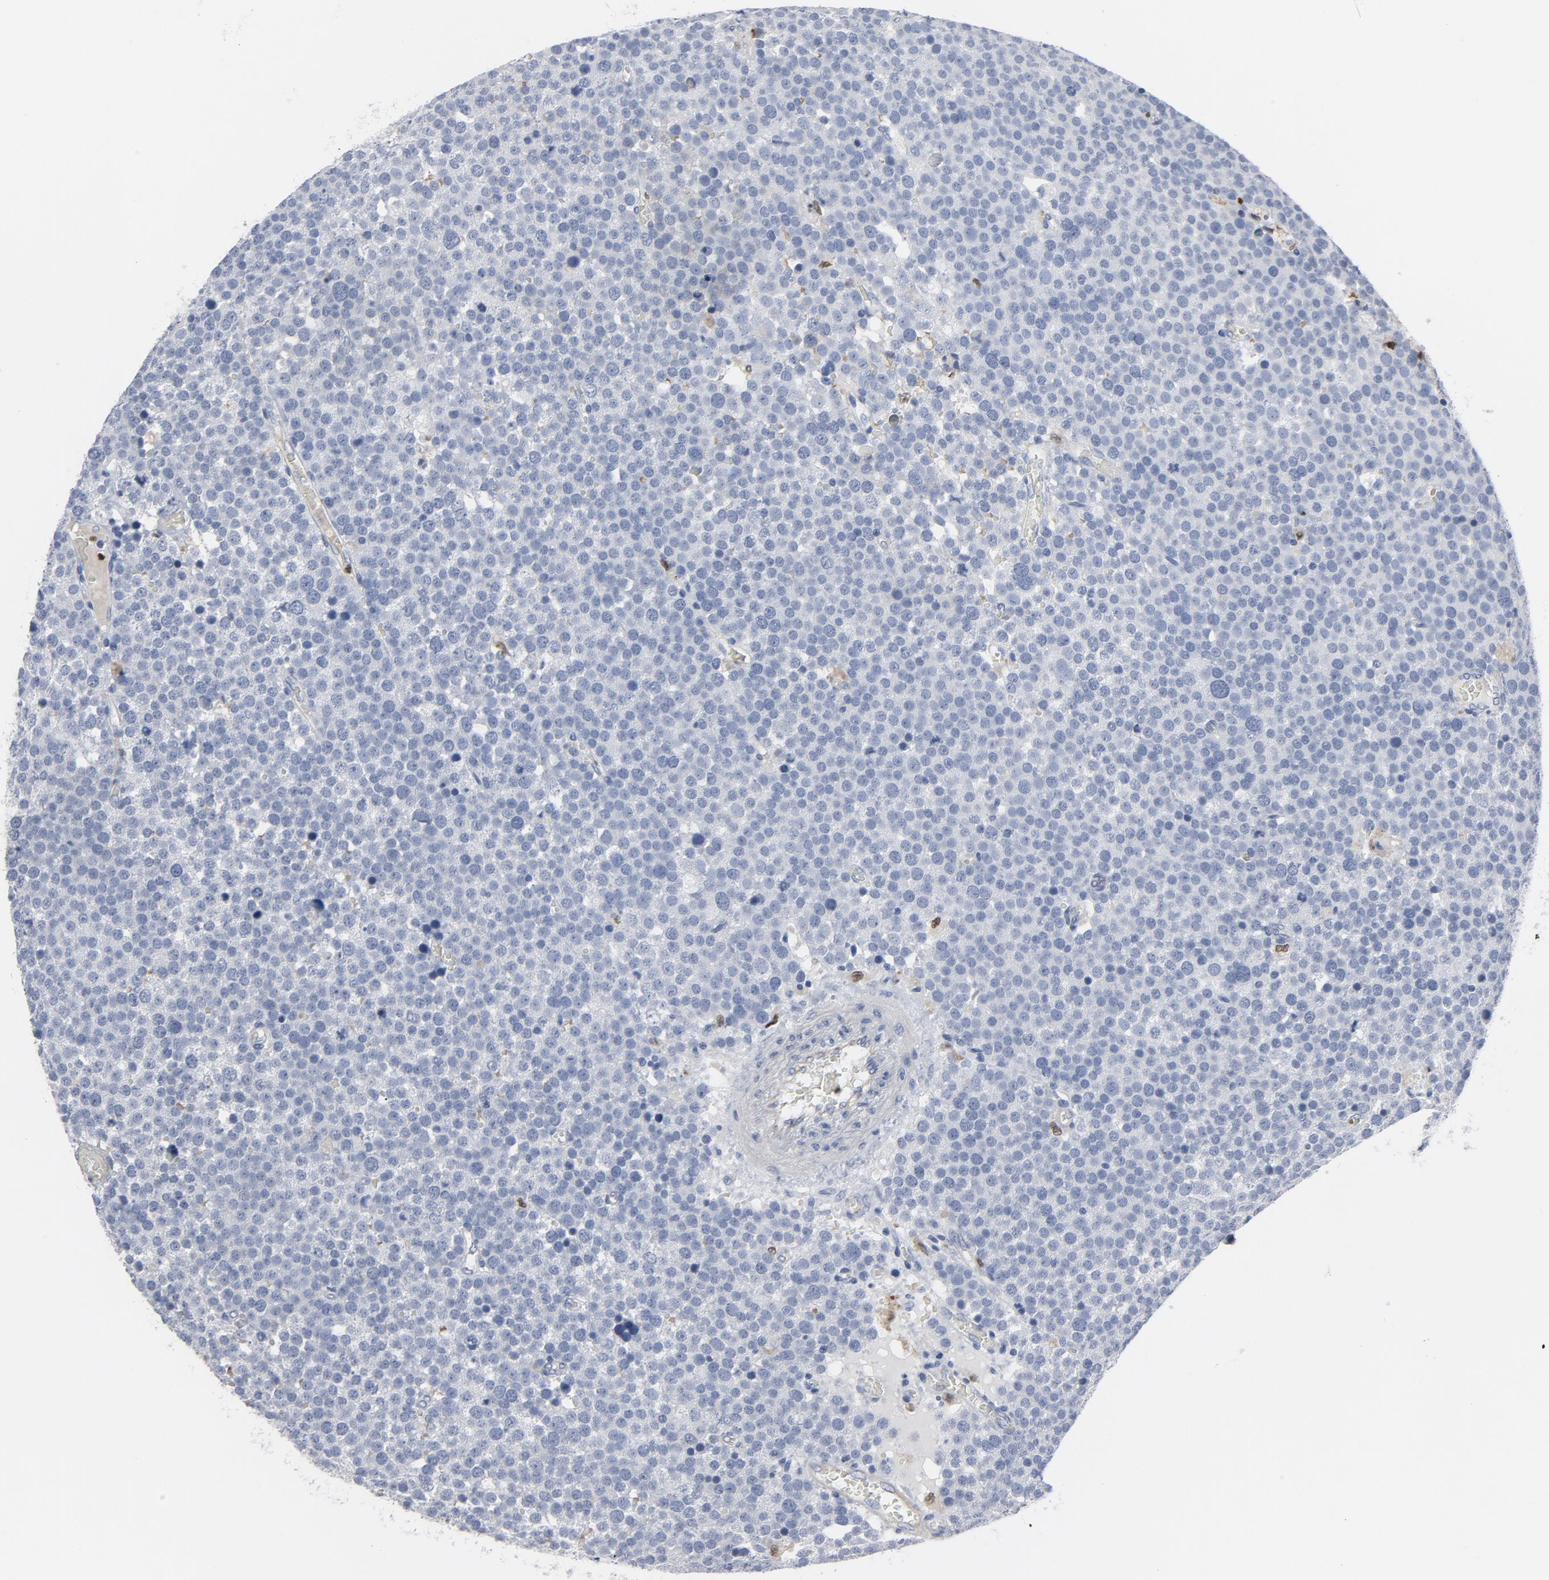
{"staining": {"intensity": "negative", "quantity": "none", "location": "none"}, "tissue": "testis cancer", "cell_type": "Tumor cells", "image_type": "cancer", "snomed": [{"axis": "morphology", "description": "Seminoma, NOS"}, {"axis": "topography", "description": "Testis"}], "caption": "Protein analysis of testis cancer (seminoma) demonstrates no significant staining in tumor cells. (DAB (3,3'-diaminobenzidine) IHC, high magnification).", "gene": "SPI1", "patient": {"sex": "male", "age": 71}}